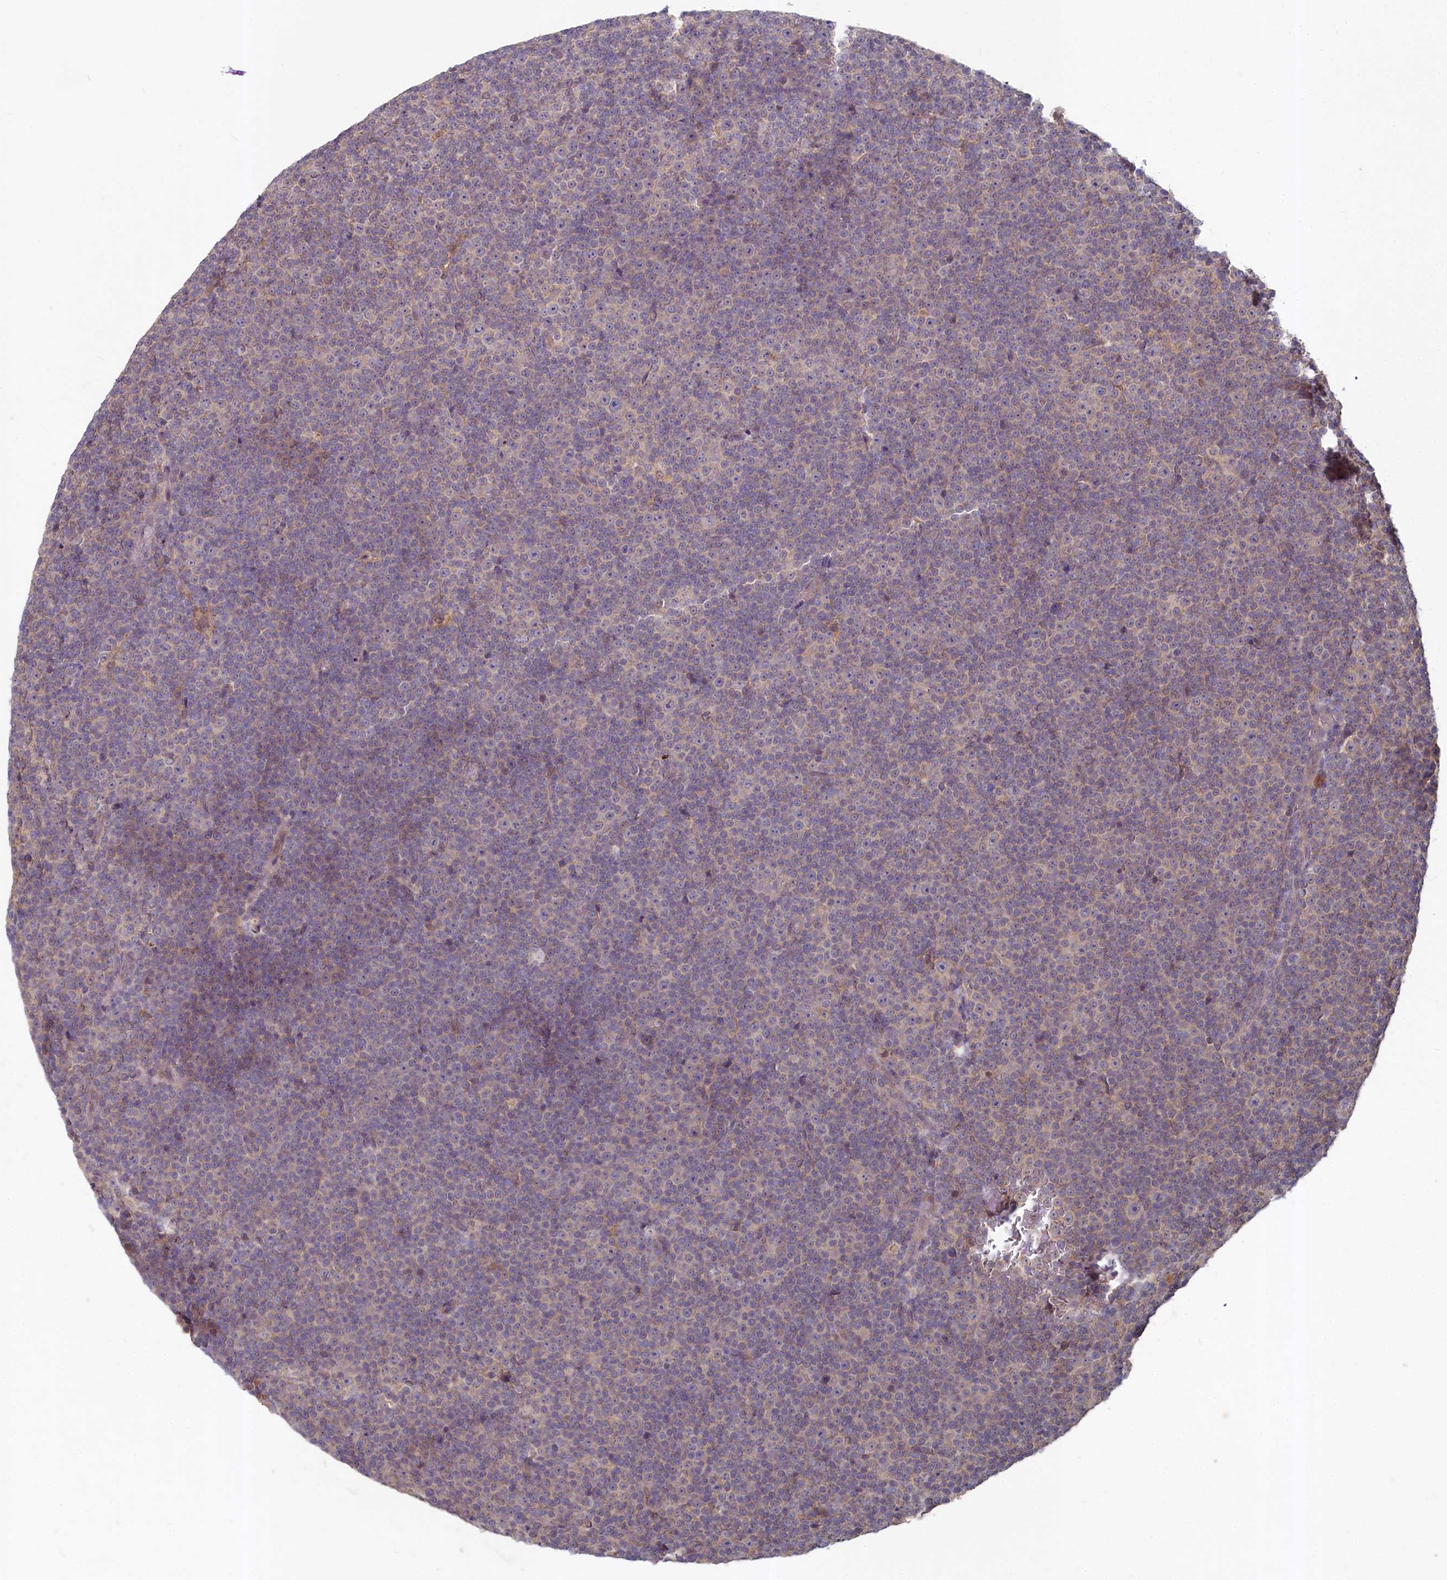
{"staining": {"intensity": "negative", "quantity": "none", "location": "none"}, "tissue": "lymphoma", "cell_type": "Tumor cells", "image_type": "cancer", "snomed": [{"axis": "morphology", "description": "Malignant lymphoma, non-Hodgkin's type, Low grade"}, {"axis": "topography", "description": "Lymph node"}], "caption": "The micrograph shows no significant staining in tumor cells of malignant lymphoma, non-Hodgkin's type (low-grade).", "gene": "HERC3", "patient": {"sex": "female", "age": 67}}